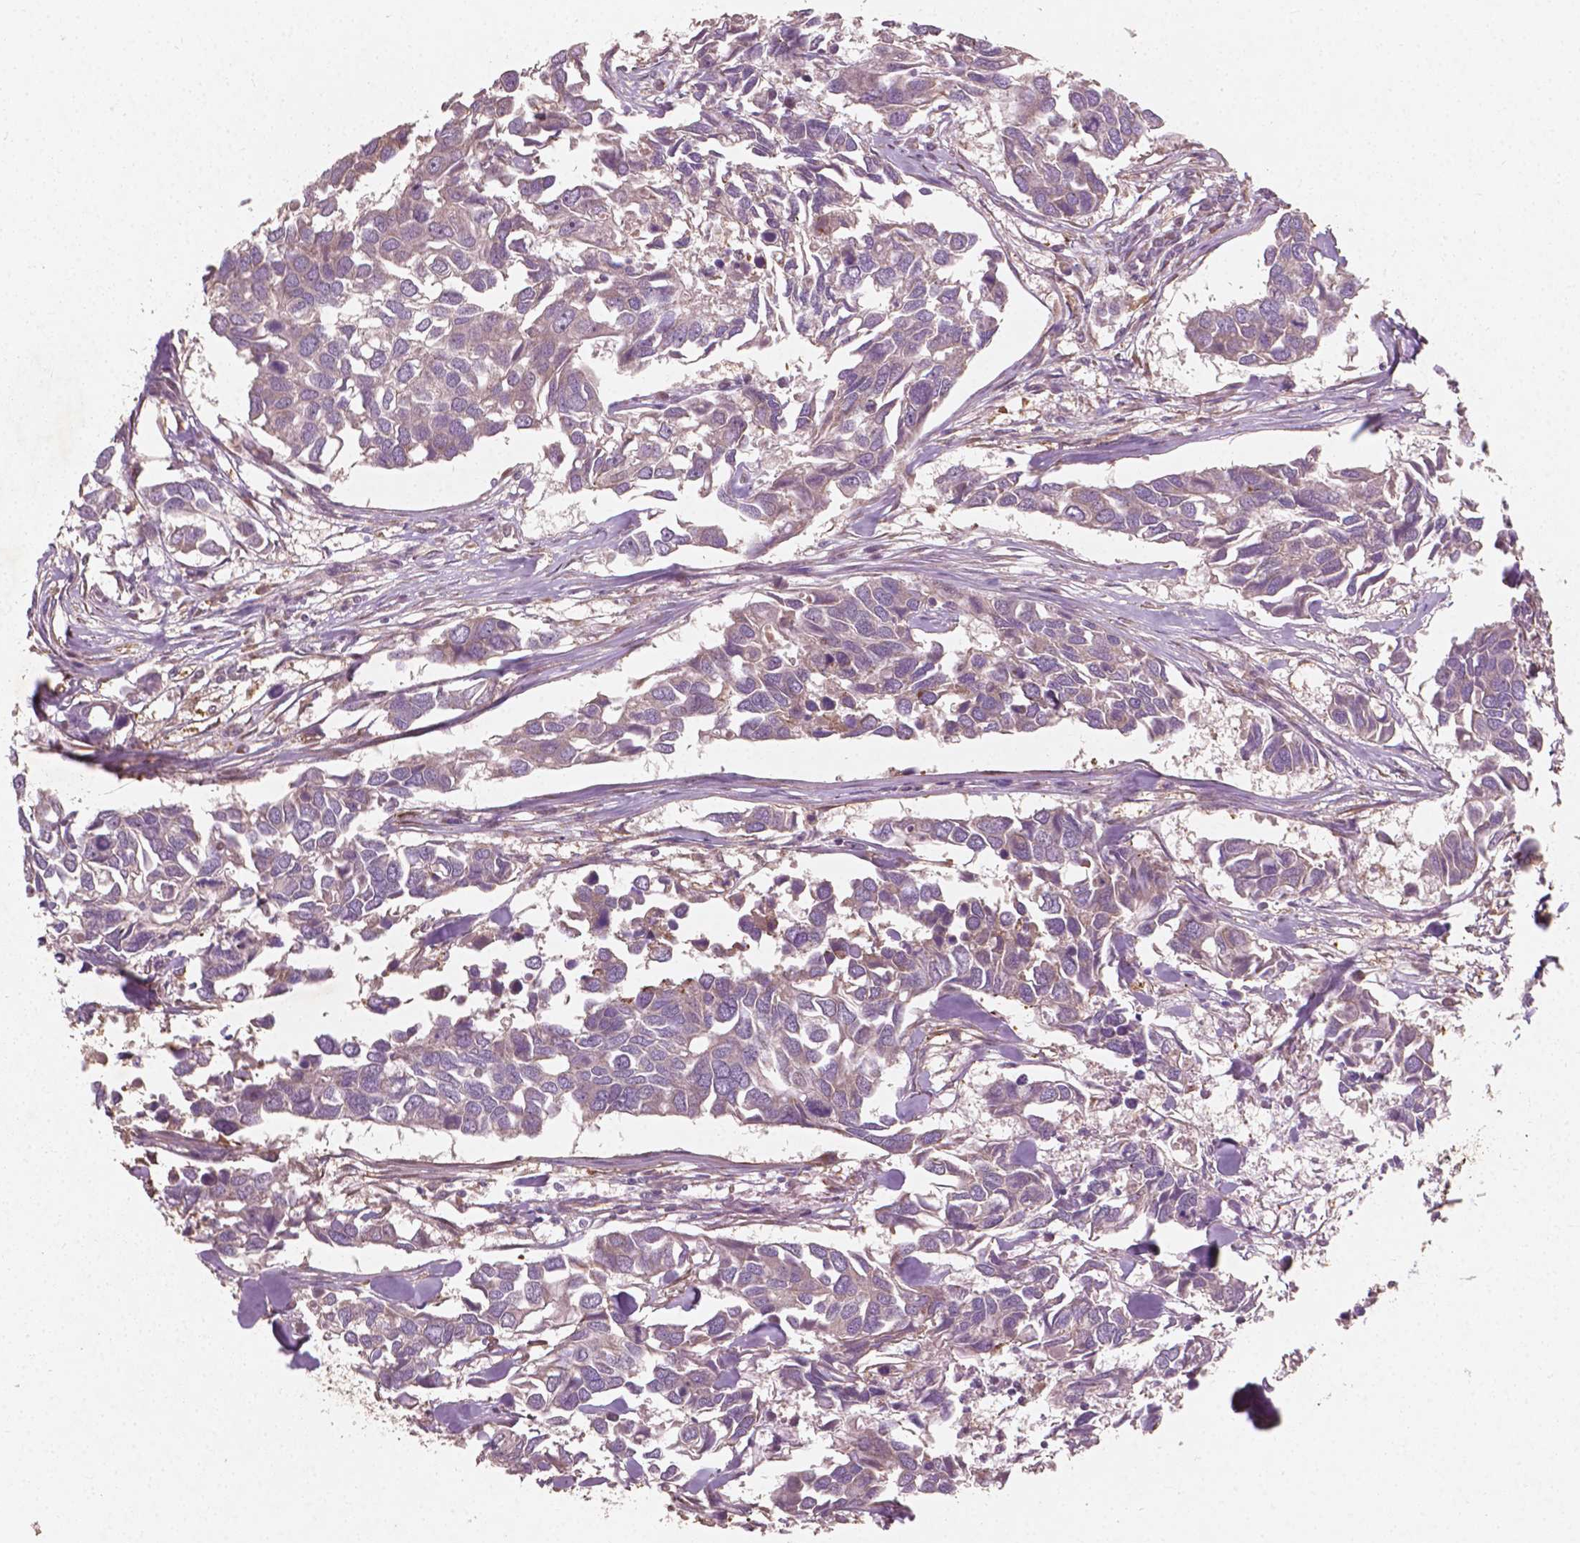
{"staining": {"intensity": "weak", "quantity": "<25%", "location": "cytoplasmic/membranous"}, "tissue": "breast cancer", "cell_type": "Tumor cells", "image_type": "cancer", "snomed": [{"axis": "morphology", "description": "Duct carcinoma"}, {"axis": "topography", "description": "Breast"}], "caption": "IHC of human breast cancer (invasive ductal carcinoma) exhibits no expression in tumor cells.", "gene": "CYFIP2", "patient": {"sex": "female", "age": 83}}